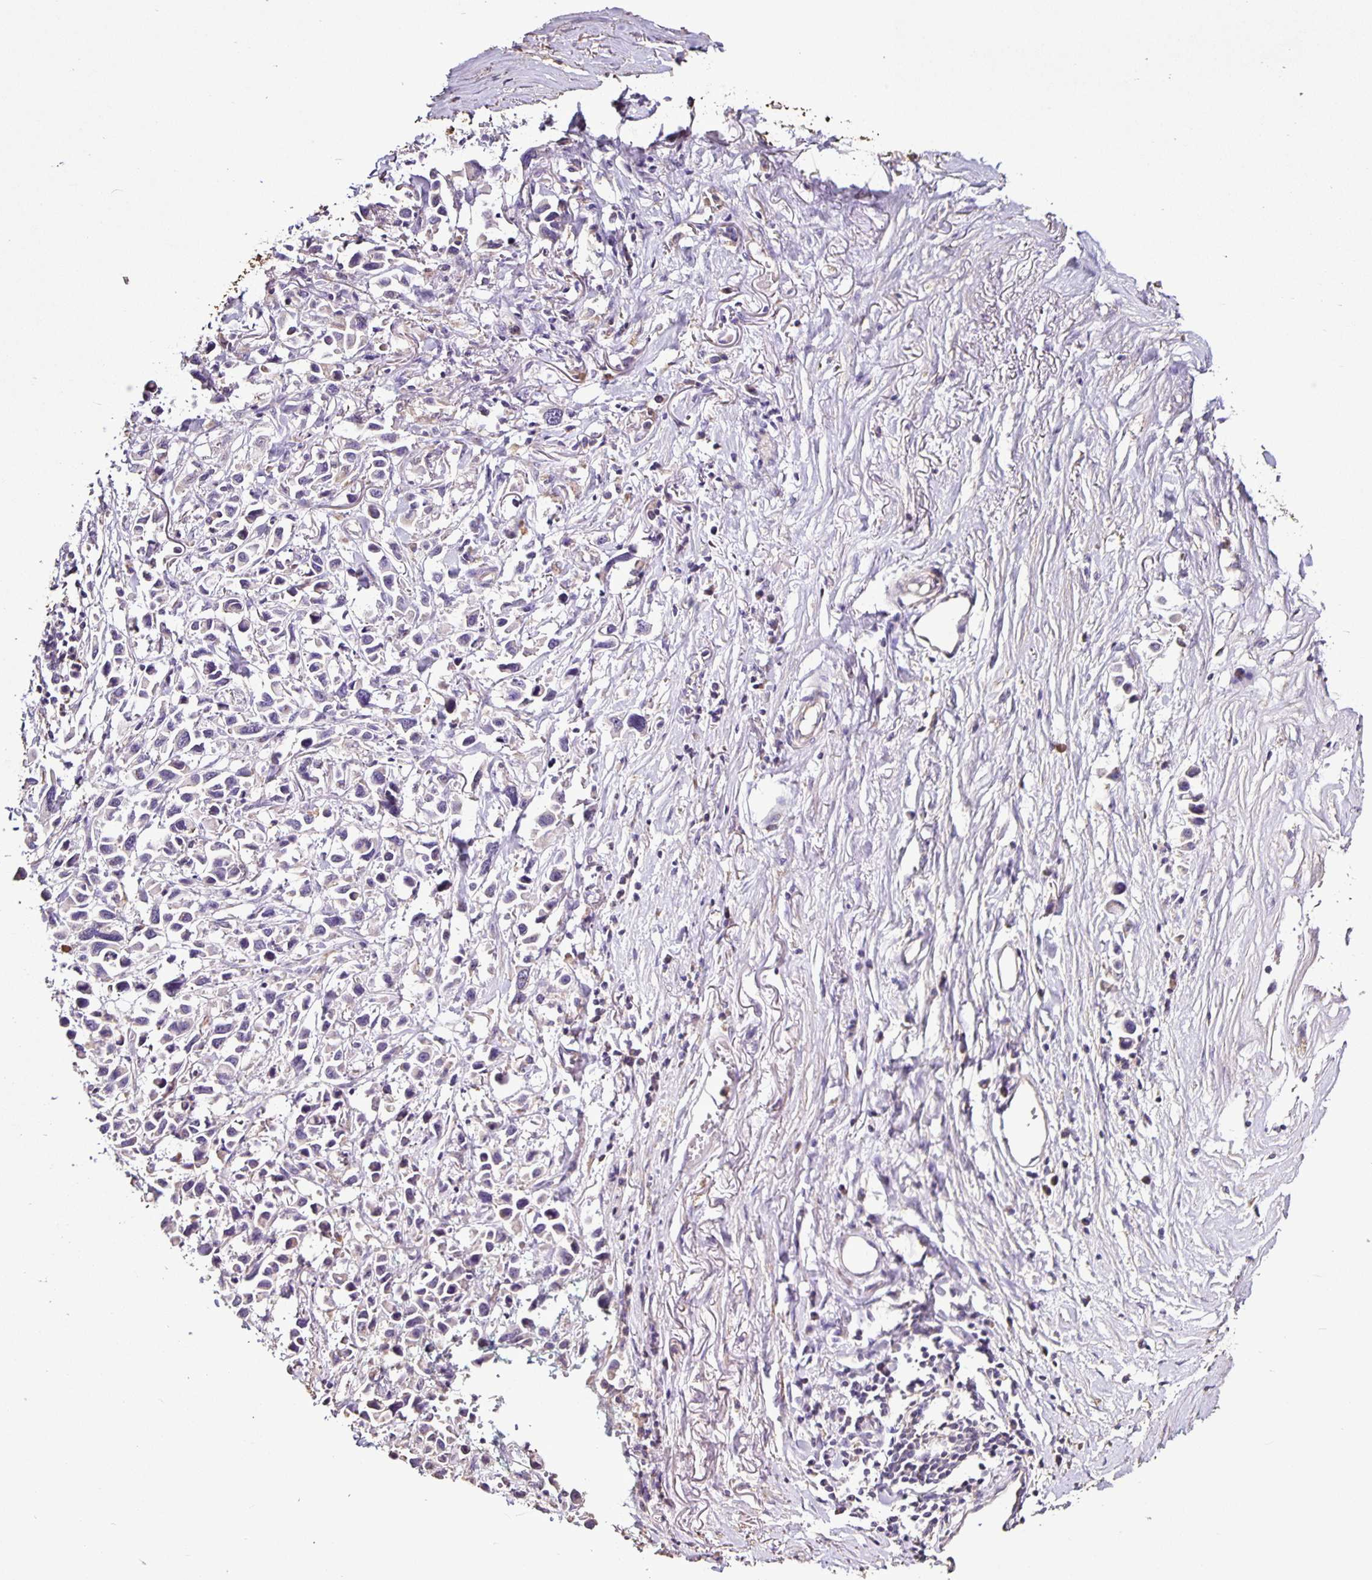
{"staining": {"intensity": "negative", "quantity": "none", "location": "none"}, "tissue": "stomach cancer", "cell_type": "Tumor cells", "image_type": "cancer", "snomed": [{"axis": "morphology", "description": "Adenocarcinoma, NOS"}, {"axis": "topography", "description": "Stomach"}], "caption": "Immunohistochemical staining of adenocarcinoma (stomach) exhibits no significant expression in tumor cells. The staining is performed using DAB brown chromogen with nuclei counter-stained in using hematoxylin.", "gene": "FCER1A", "patient": {"sex": "female", "age": 81}}